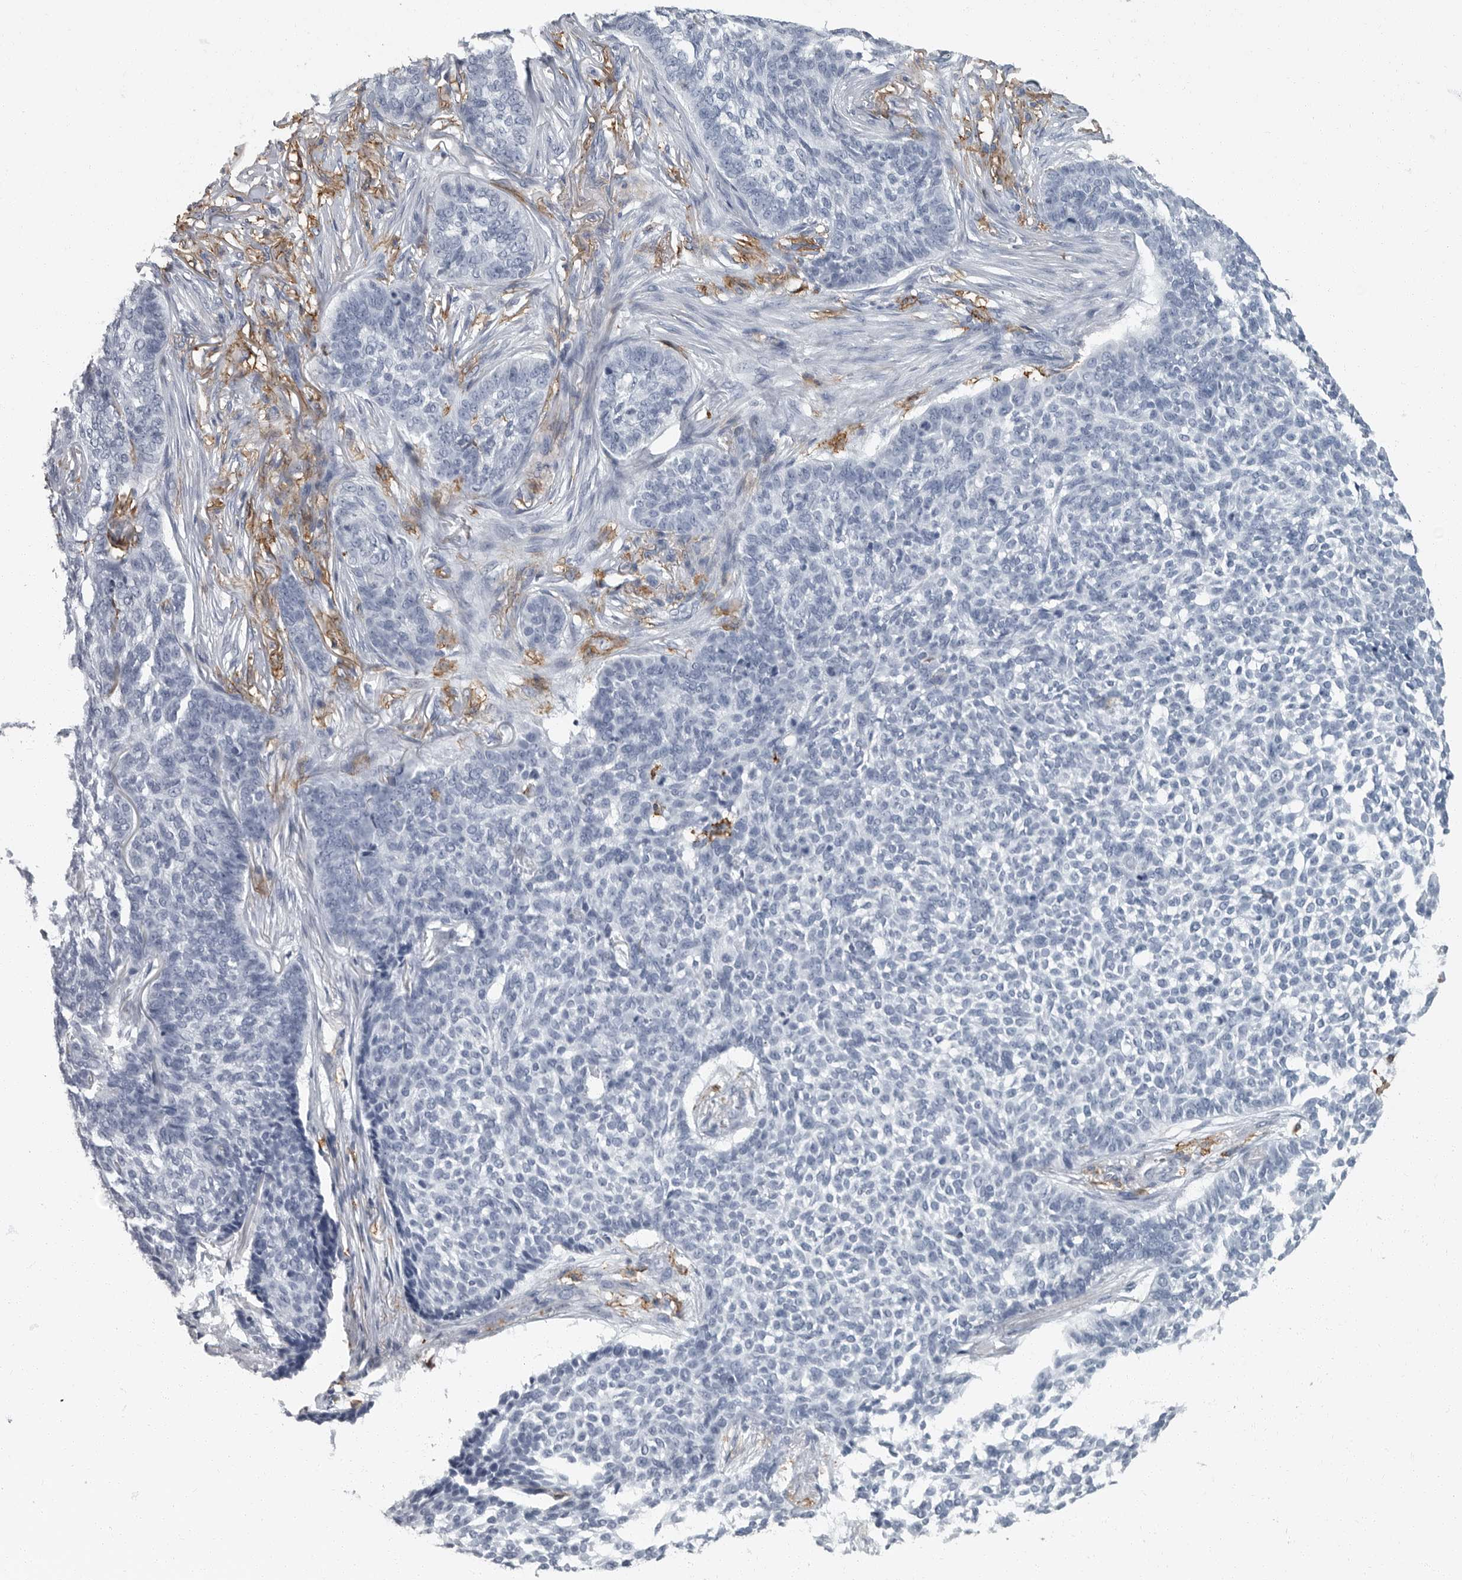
{"staining": {"intensity": "negative", "quantity": "none", "location": "none"}, "tissue": "skin cancer", "cell_type": "Tumor cells", "image_type": "cancer", "snomed": [{"axis": "morphology", "description": "Basal cell carcinoma"}, {"axis": "topography", "description": "Skin"}], "caption": "This is an immunohistochemistry image of skin cancer (basal cell carcinoma). There is no expression in tumor cells.", "gene": "FCER1G", "patient": {"sex": "male", "age": 85}}